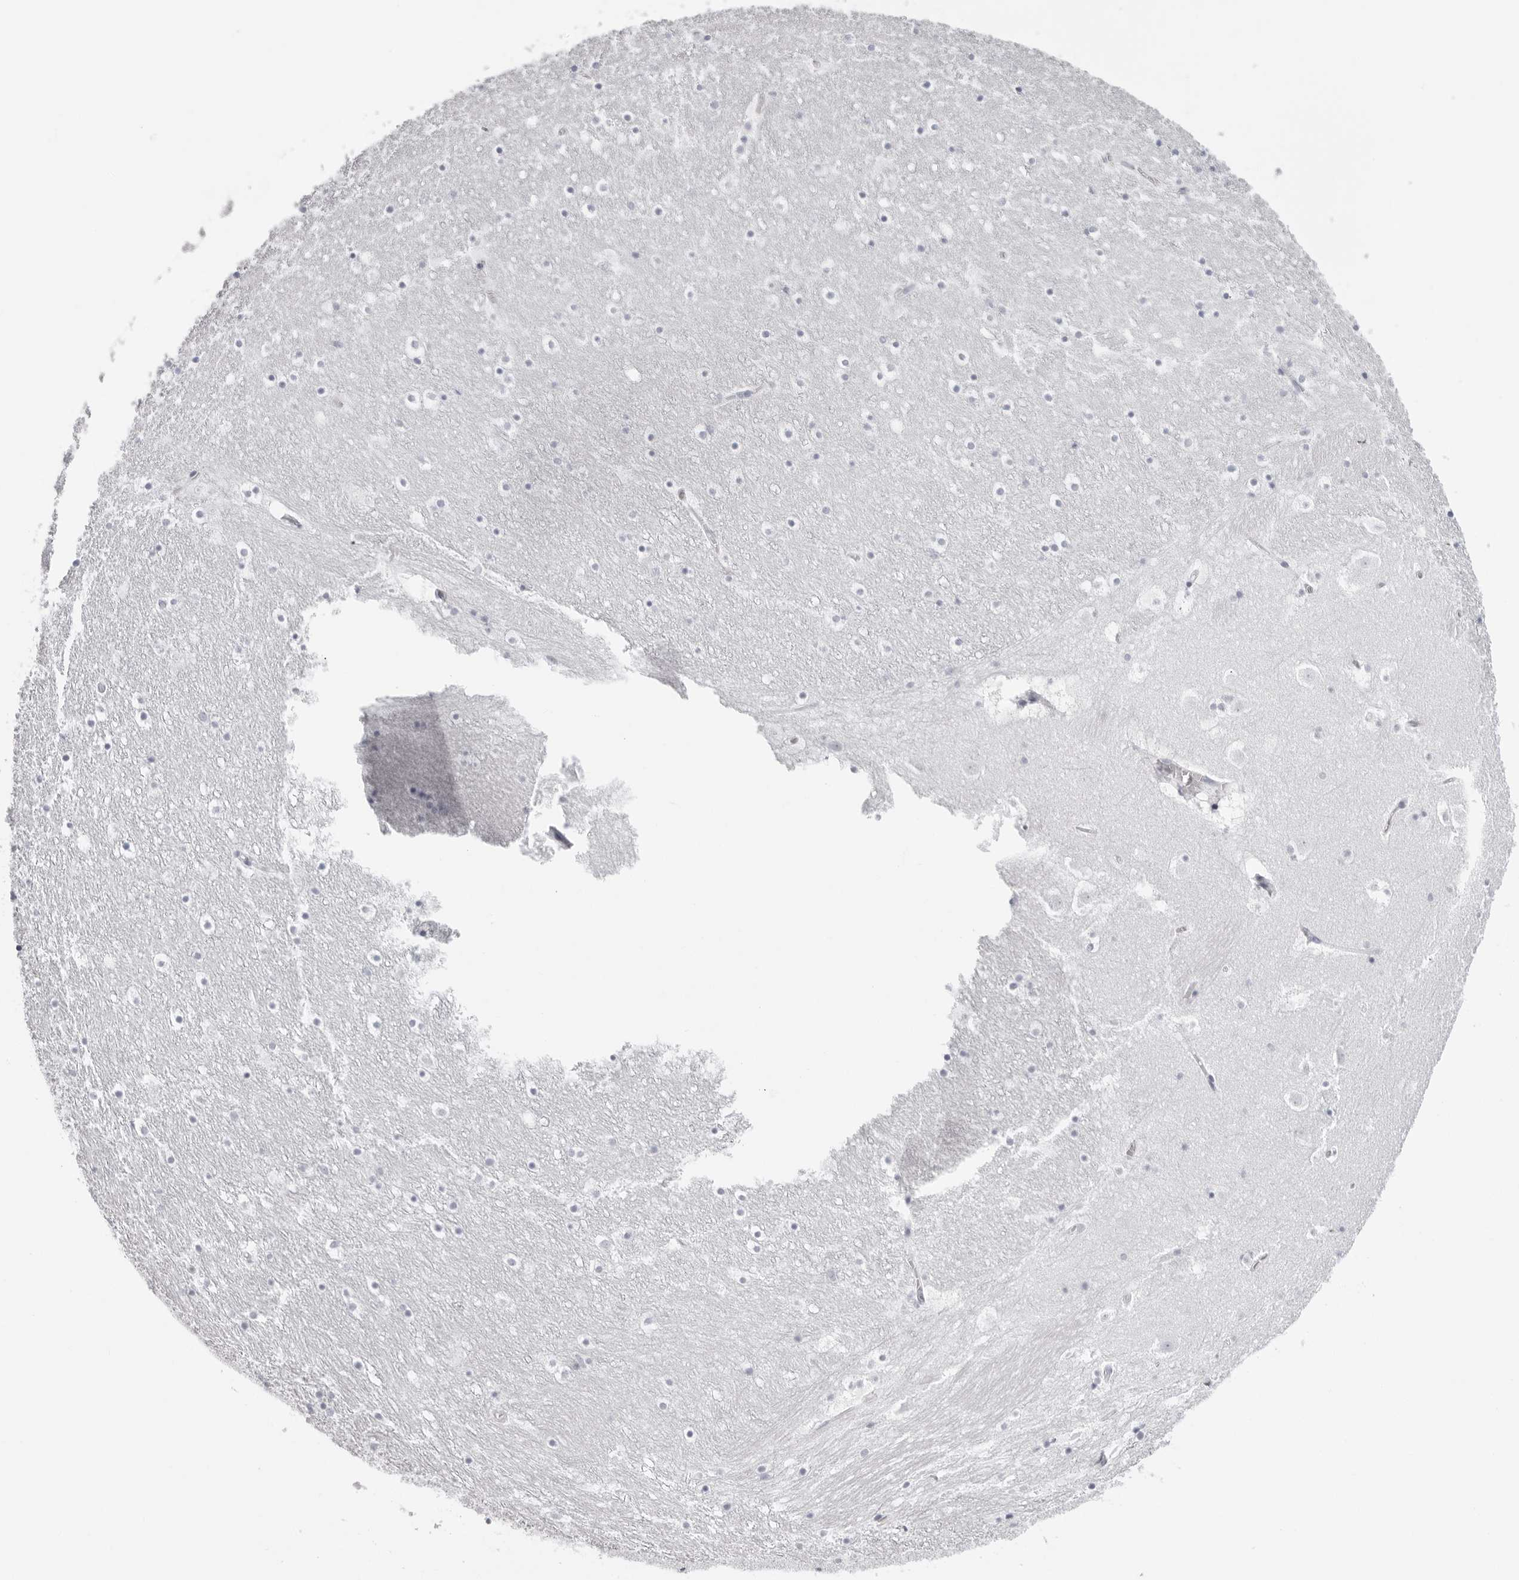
{"staining": {"intensity": "negative", "quantity": "none", "location": "none"}, "tissue": "caudate", "cell_type": "Glial cells", "image_type": "normal", "snomed": [{"axis": "morphology", "description": "Normal tissue, NOS"}, {"axis": "topography", "description": "Lateral ventricle wall"}], "caption": "IHC micrograph of benign human caudate stained for a protein (brown), which shows no positivity in glial cells.", "gene": "INSL3", "patient": {"sex": "male", "age": 45}}